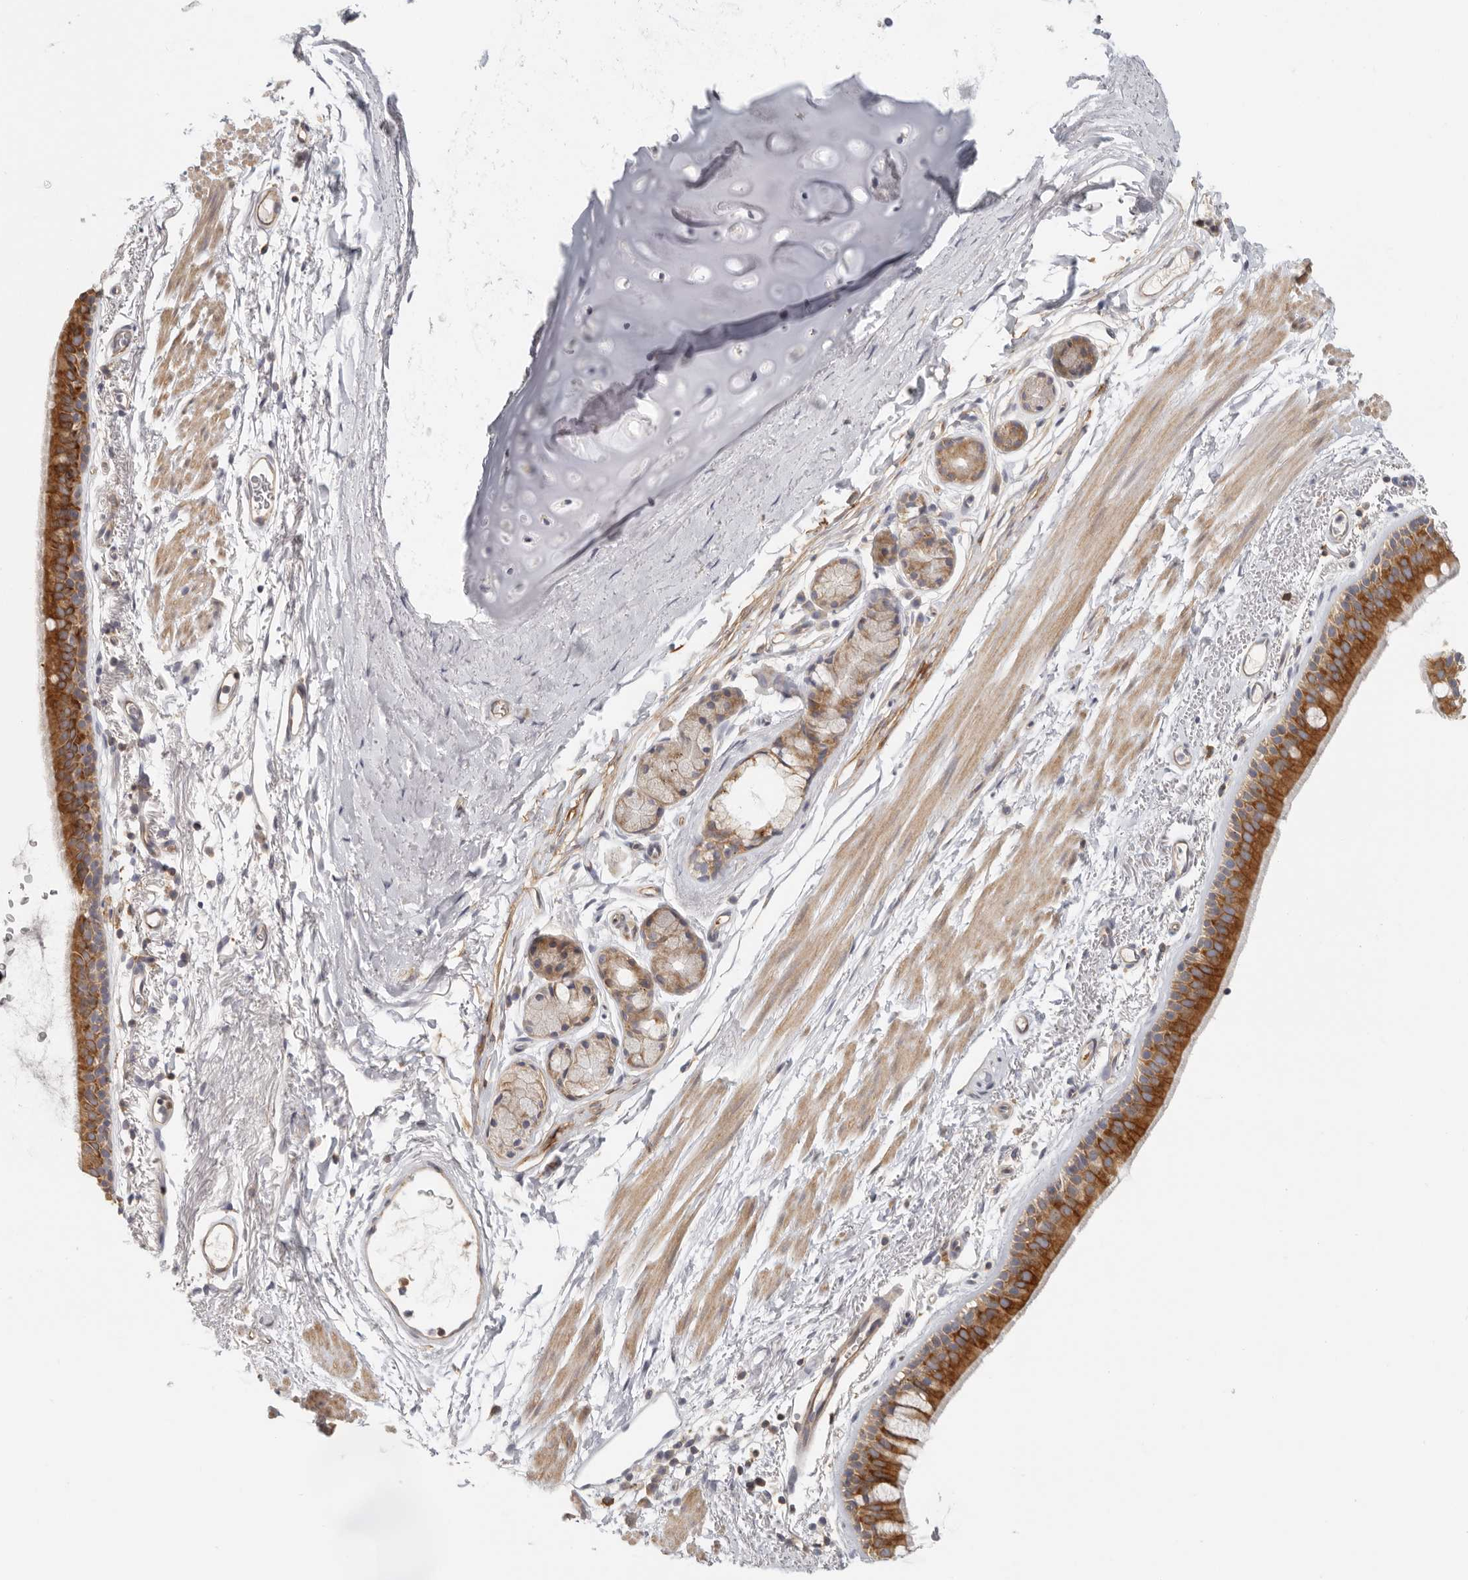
{"staining": {"intensity": "strong", "quantity": ">75%", "location": "cytoplasmic/membranous"}, "tissue": "bronchus", "cell_type": "Respiratory epithelial cells", "image_type": "normal", "snomed": [{"axis": "morphology", "description": "Normal tissue, NOS"}, {"axis": "topography", "description": "Lymph node"}, {"axis": "topography", "description": "Bronchus"}], "caption": "This image demonstrates immunohistochemistry (IHC) staining of normal human bronchus, with high strong cytoplasmic/membranous staining in approximately >75% of respiratory epithelial cells.", "gene": "ANXA9", "patient": {"sex": "female", "age": 70}}